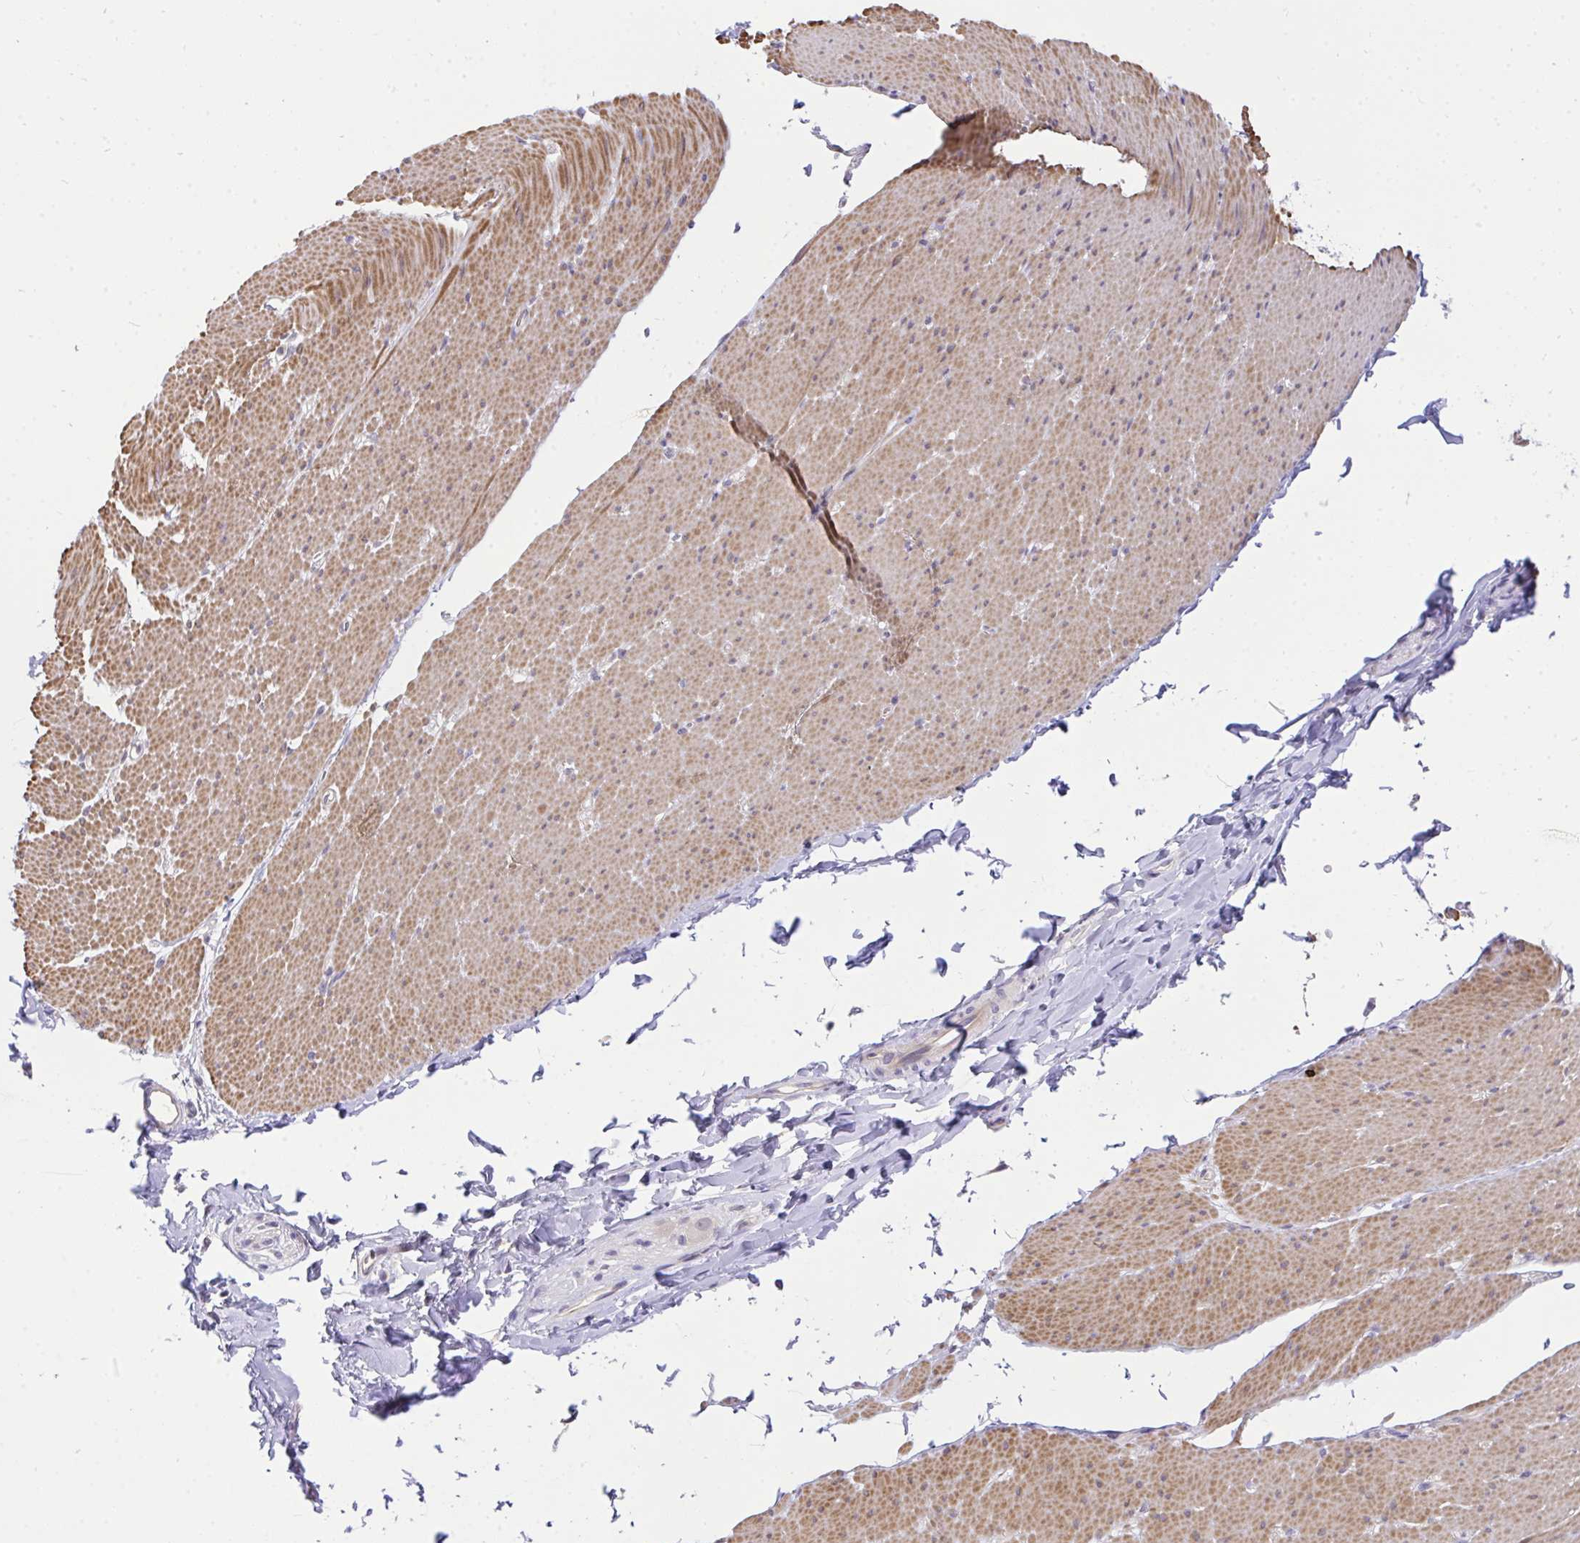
{"staining": {"intensity": "moderate", "quantity": "25%-75%", "location": "cytoplasmic/membranous"}, "tissue": "smooth muscle", "cell_type": "Smooth muscle cells", "image_type": "normal", "snomed": [{"axis": "morphology", "description": "Normal tissue, NOS"}, {"axis": "topography", "description": "Smooth muscle"}, {"axis": "topography", "description": "Rectum"}], "caption": "Normal smooth muscle shows moderate cytoplasmic/membranous staining in about 25%-75% of smooth muscle cells, visualized by immunohistochemistry. (DAB = brown stain, brightfield microscopy at high magnification).", "gene": "C19orf54", "patient": {"sex": "male", "age": 53}}